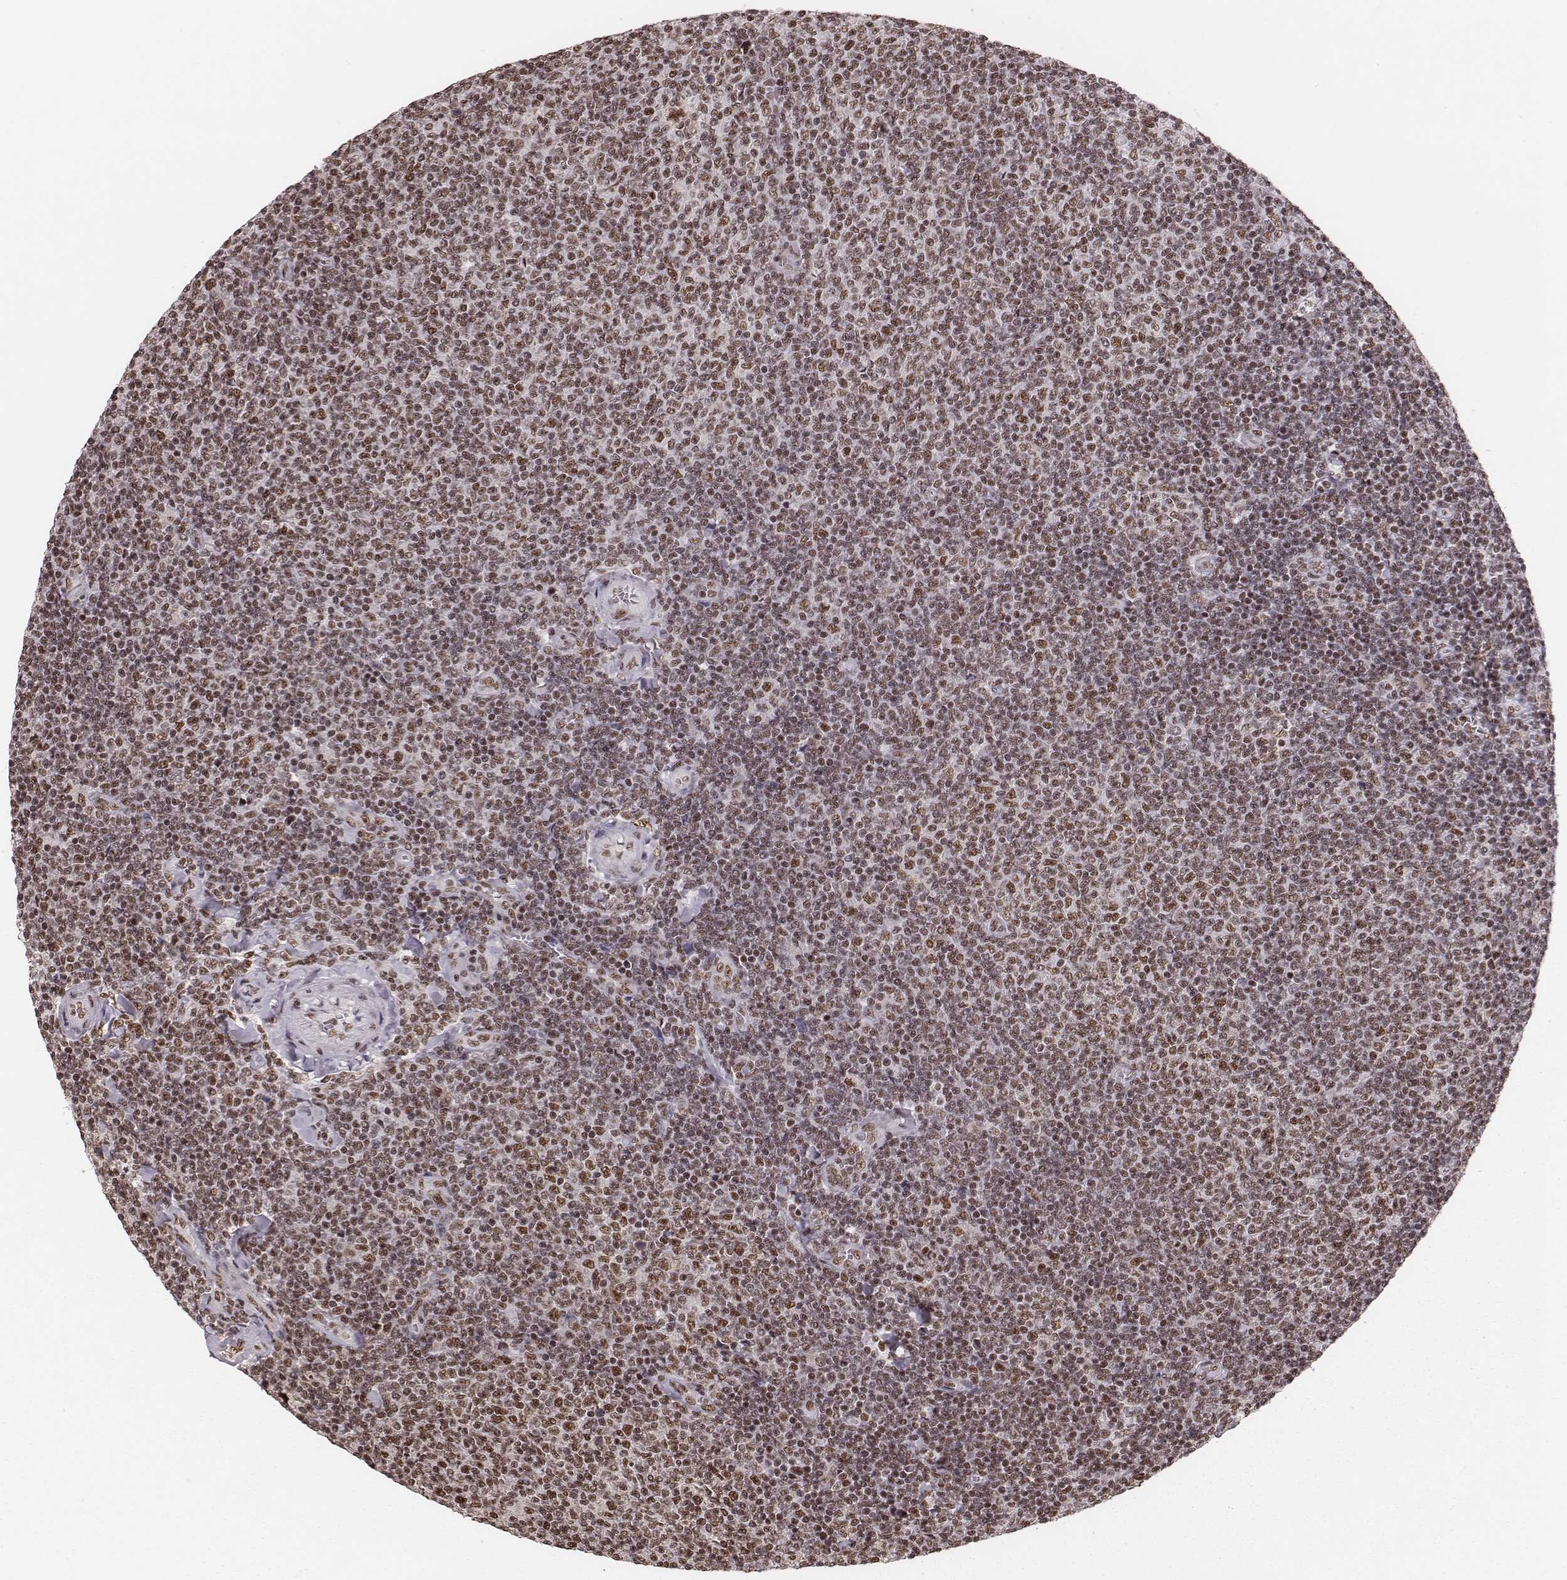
{"staining": {"intensity": "moderate", "quantity": ">75%", "location": "nuclear"}, "tissue": "lymphoma", "cell_type": "Tumor cells", "image_type": "cancer", "snomed": [{"axis": "morphology", "description": "Malignant lymphoma, non-Hodgkin's type, Low grade"}, {"axis": "topography", "description": "Lymph node"}], "caption": "Immunohistochemistry of human lymphoma reveals medium levels of moderate nuclear staining in approximately >75% of tumor cells. Nuclei are stained in blue.", "gene": "LUC7L", "patient": {"sex": "male", "age": 52}}